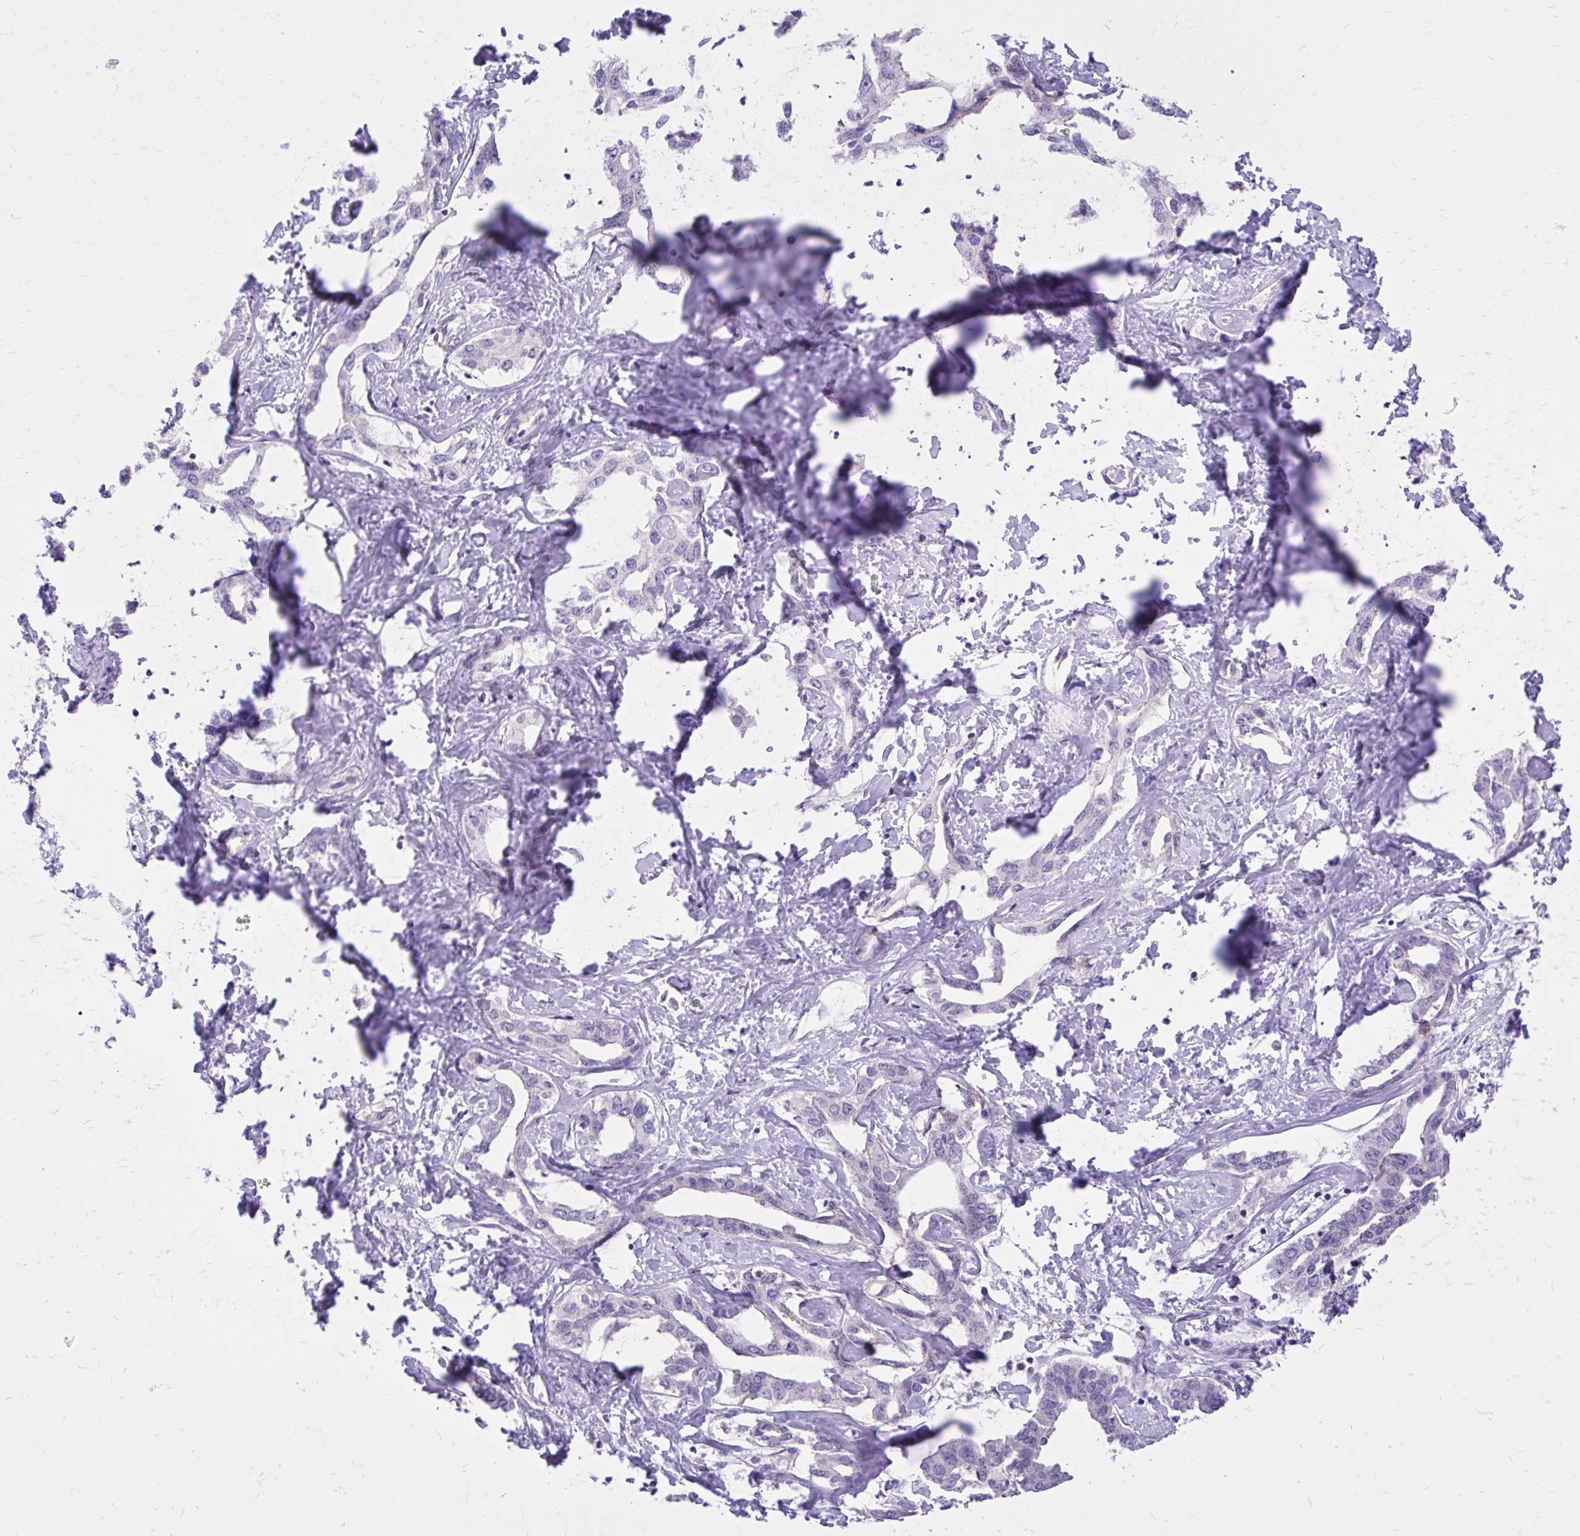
{"staining": {"intensity": "negative", "quantity": "none", "location": "none"}, "tissue": "liver cancer", "cell_type": "Tumor cells", "image_type": "cancer", "snomed": [{"axis": "morphology", "description": "Cholangiocarcinoma"}, {"axis": "topography", "description": "Liver"}], "caption": "Tumor cells show no significant positivity in liver cholangiocarcinoma.", "gene": "ZBTB25", "patient": {"sex": "male", "age": 59}}